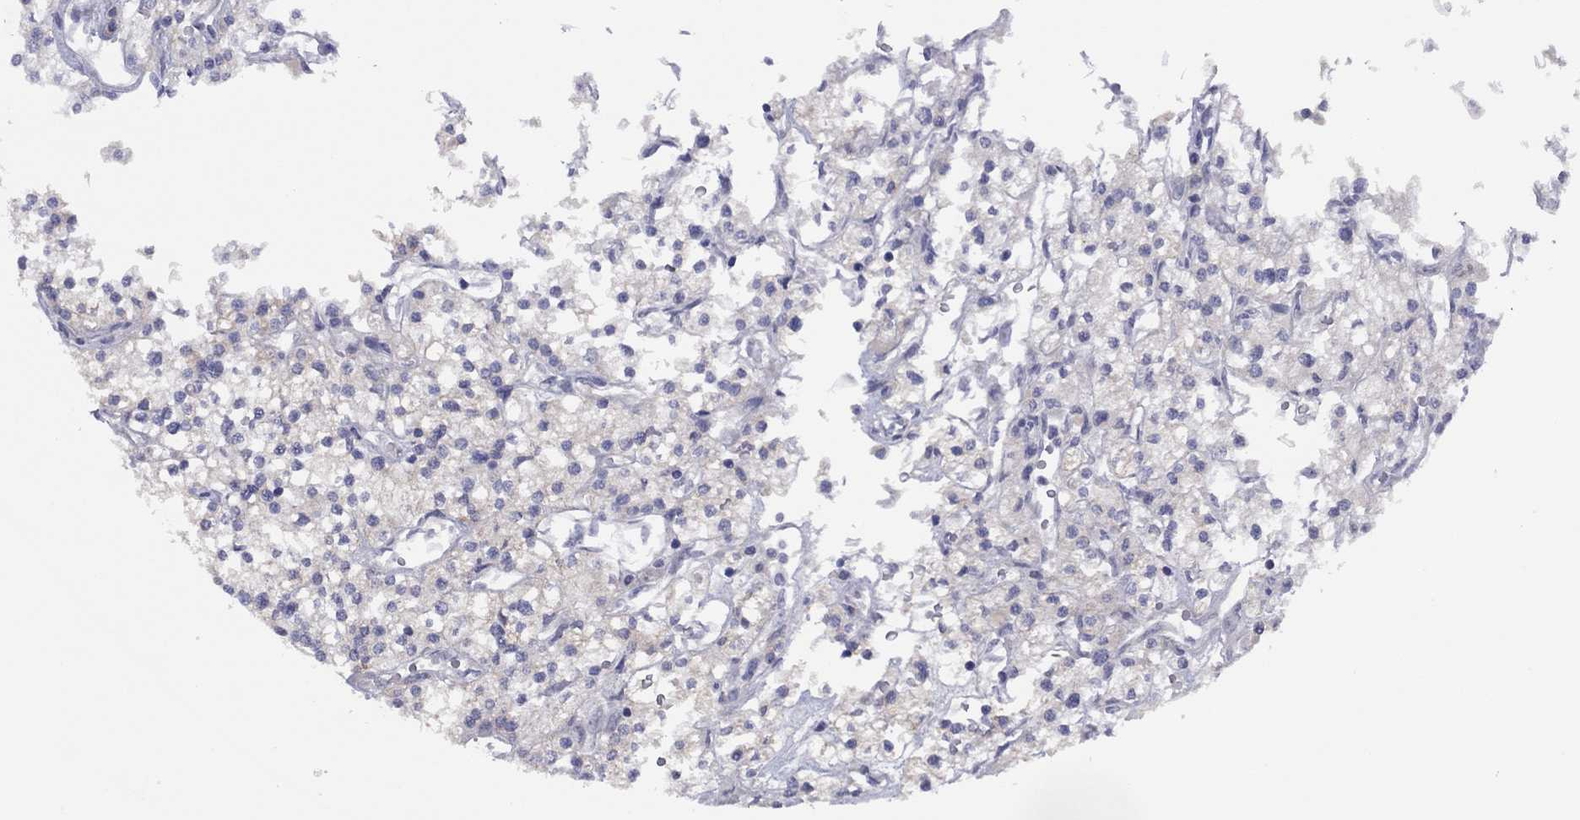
{"staining": {"intensity": "negative", "quantity": "none", "location": "none"}, "tissue": "renal cancer", "cell_type": "Tumor cells", "image_type": "cancer", "snomed": [{"axis": "morphology", "description": "Adenocarcinoma, NOS"}, {"axis": "topography", "description": "Kidney"}], "caption": "Immunohistochemistry of renal adenocarcinoma reveals no staining in tumor cells. The staining is performed using DAB (3,3'-diaminobenzidine) brown chromogen with nuclei counter-stained in using hematoxylin.", "gene": "CYP2B6", "patient": {"sex": "male", "age": 80}}